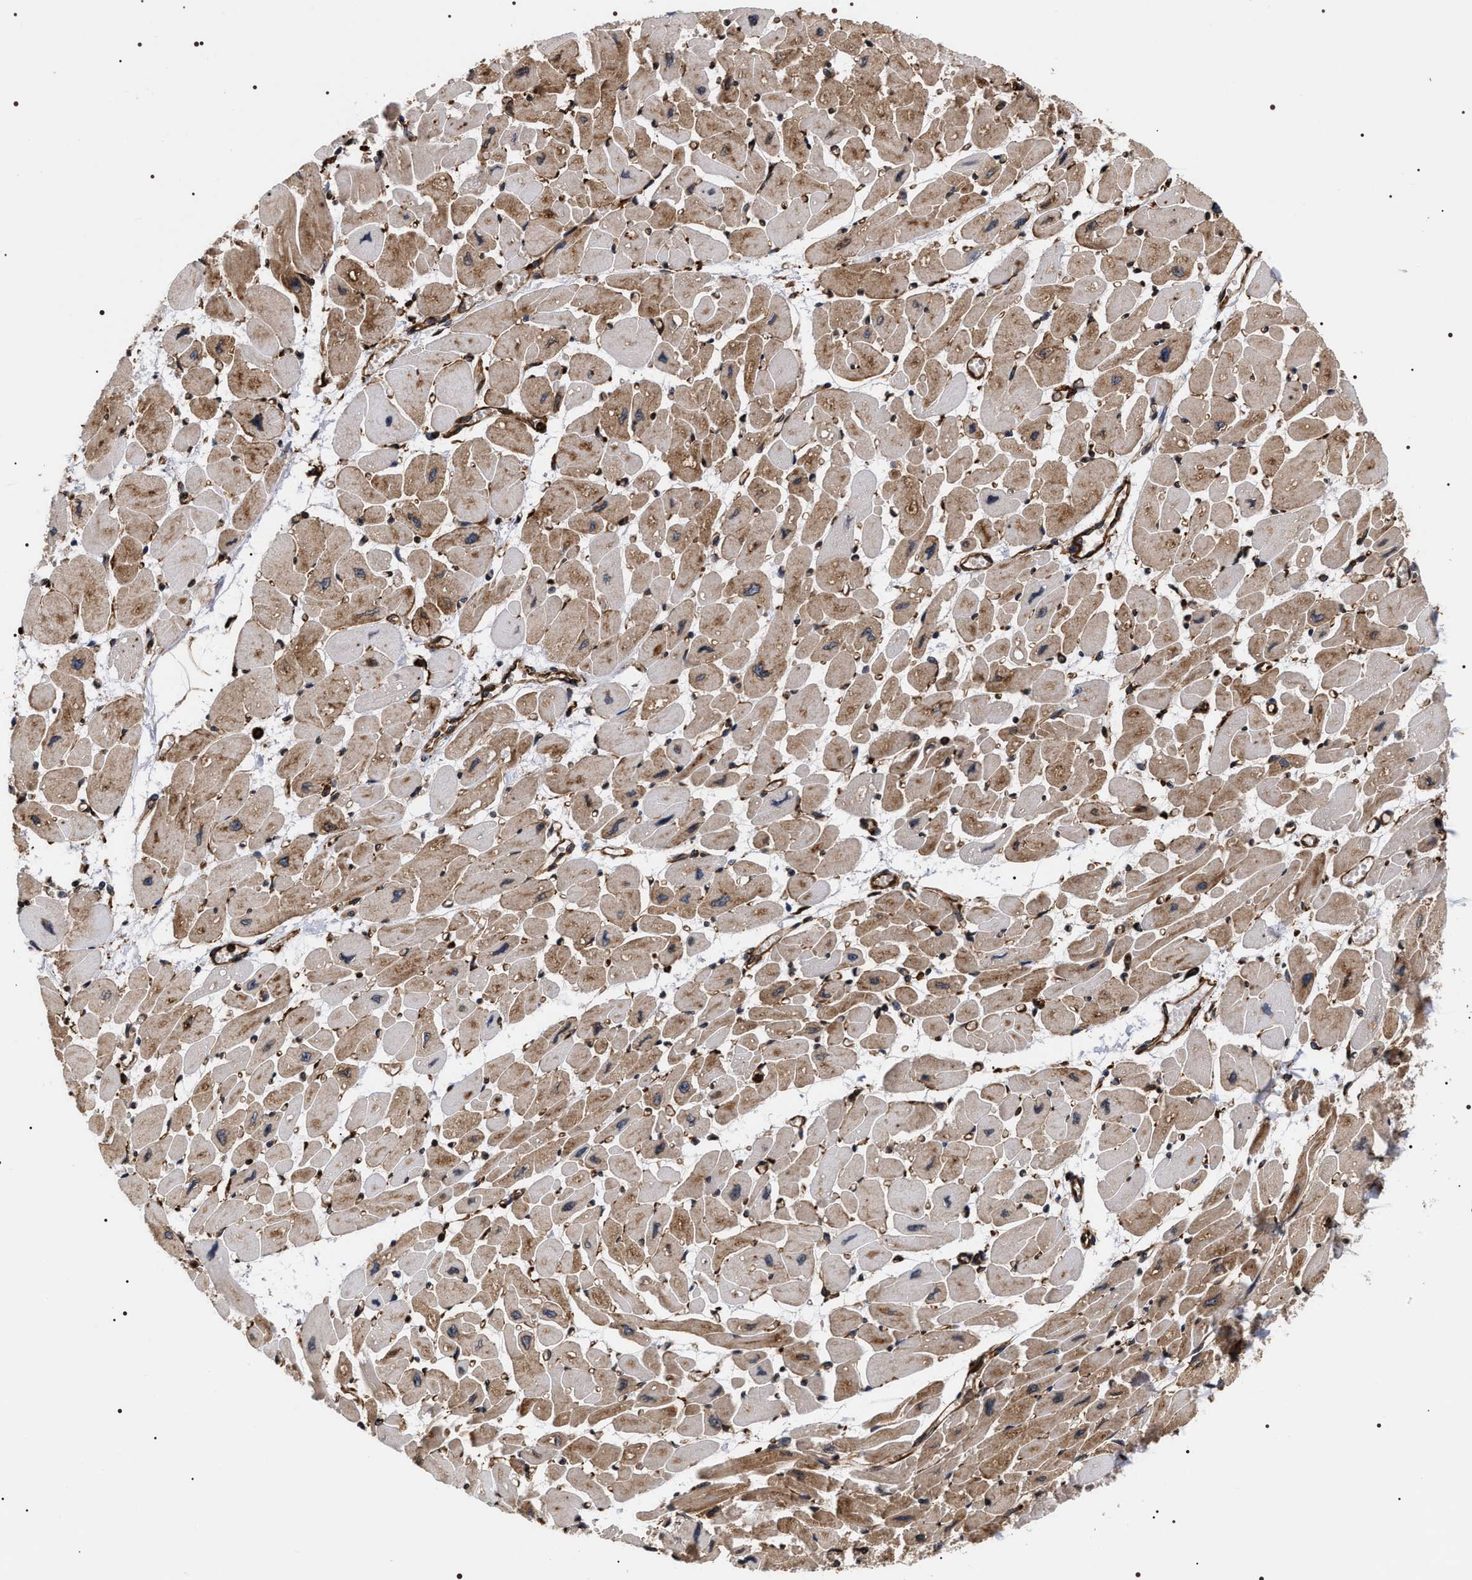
{"staining": {"intensity": "moderate", "quantity": "25%-75%", "location": "cytoplasmic/membranous"}, "tissue": "heart muscle", "cell_type": "Cardiomyocytes", "image_type": "normal", "snomed": [{"axis": "morphology", "description": "Normal tissue, NOS"}, {"axis": "topography", "description": "Heart"}], "caption": "Immunohistochemical staining of unremarkable human heart muscle exhibits medium levels of moderate cytoplasmic/membranous staining in approximately 25%-75% of cardiomyocytes. Using DAB (3,3'-diaminobenzidine) (brown) and hematoxylin (blue) stains, captured at high magnification using brightfield microscopy.", "gene": "SERBP1", "patient": {"sex": "female", "age": 54}}